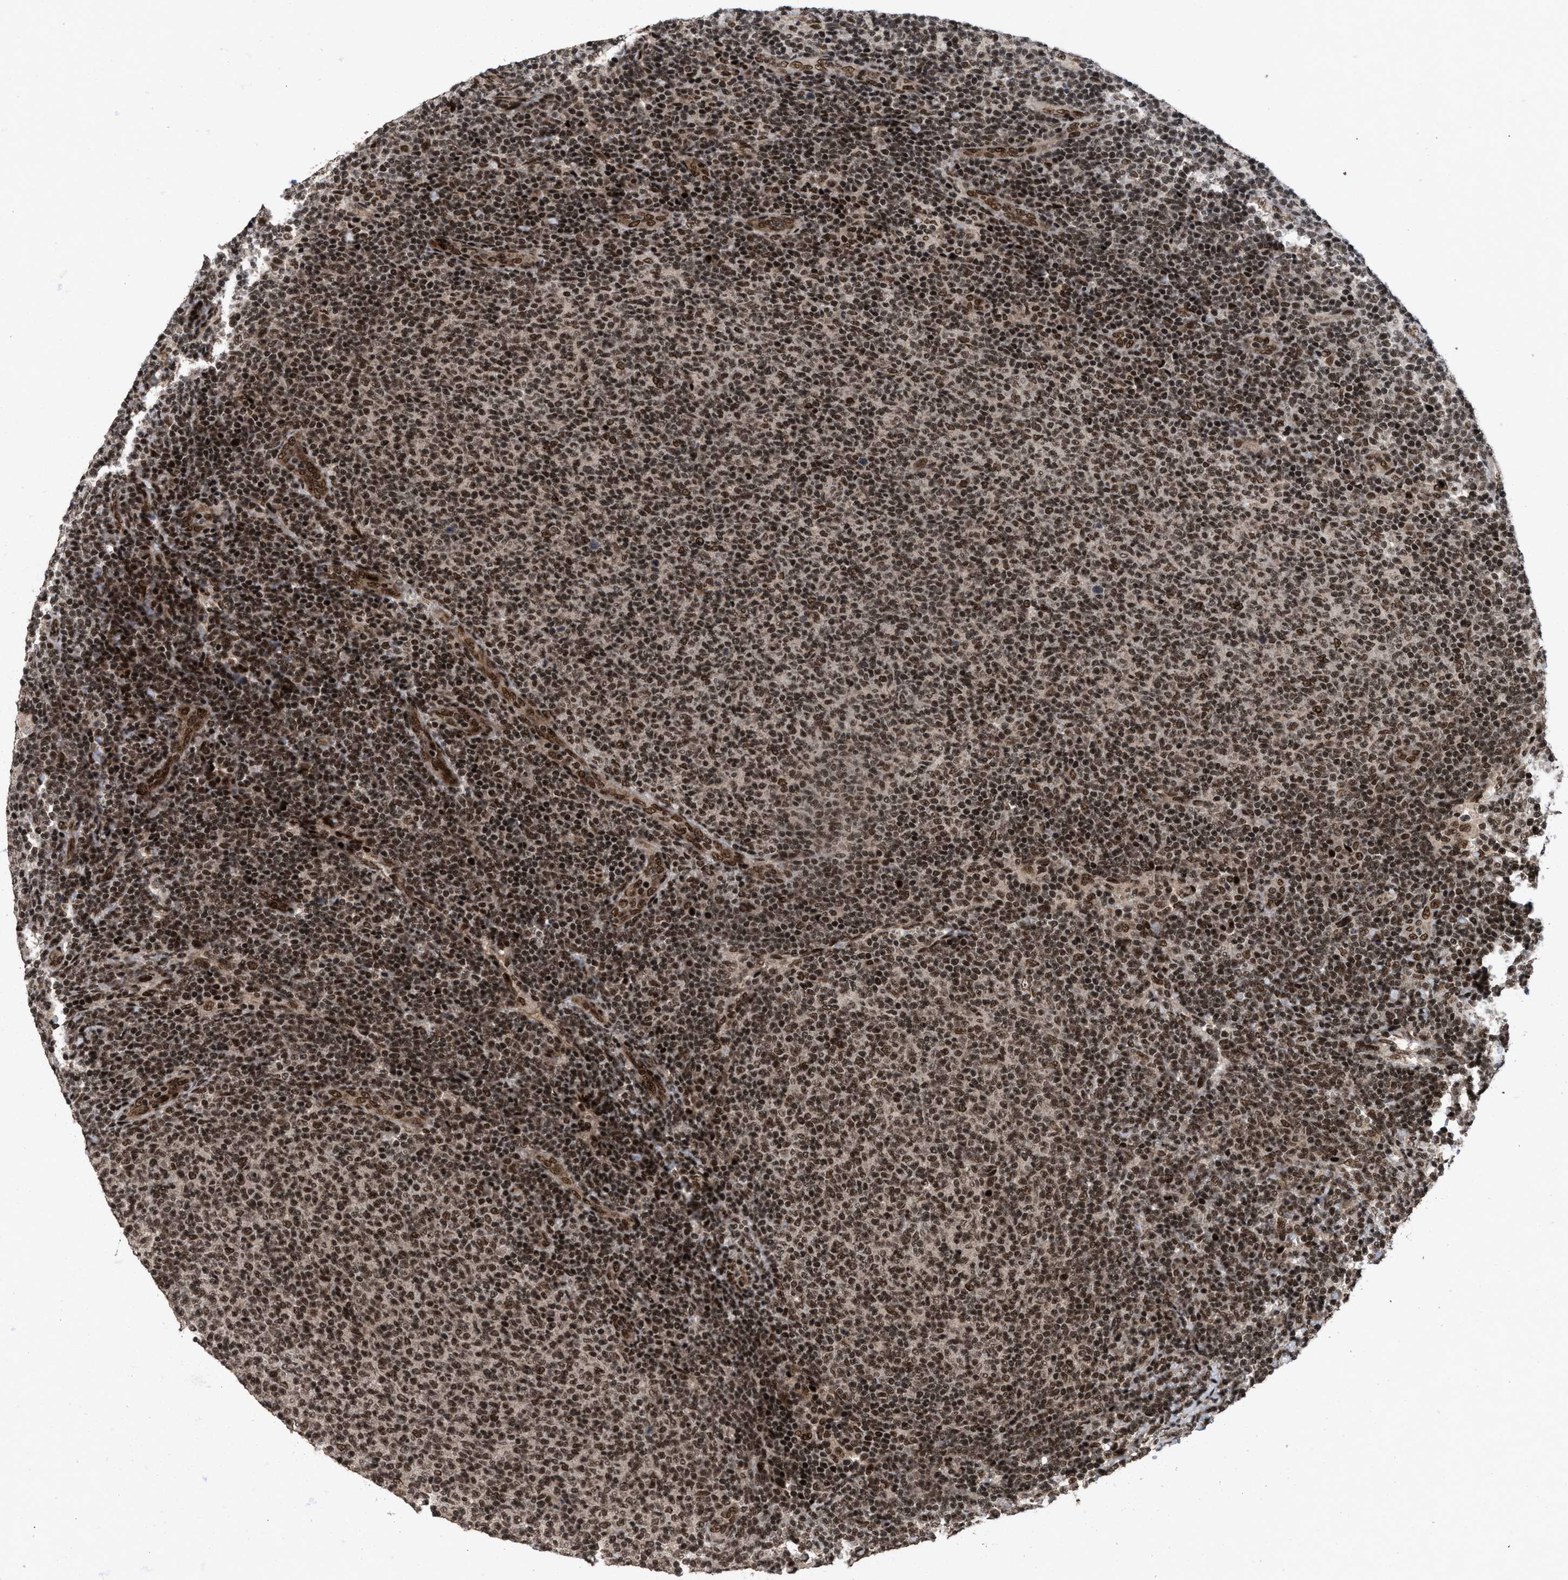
{"staining": {"intensity": "moderate", "quantity": ">75%", "location": "nuclear"}, "tissue": "lymphoma", "cell_type": "Tumor cells", "image_type": "cancer", "snomed": [{"axis": "morphology", "description": "Malignant lymphoma, non-Hodgkin's type, Low grade"}, {"axis": "topography", "description": "Lymph node"}], "caption": "Immunohistochemistry image of neoplastic tissue: human malignant lymphoma, non-Hodgkin's type (low-grade) stained using immunohistochemistry (IHC) displays medium levels of moderate protein expression localized specifically in the nuclear of tumor cells, appearing as a nuclear brown color.", "gene": "WIZ", "patient": {"sex": "male", "age": 66}}